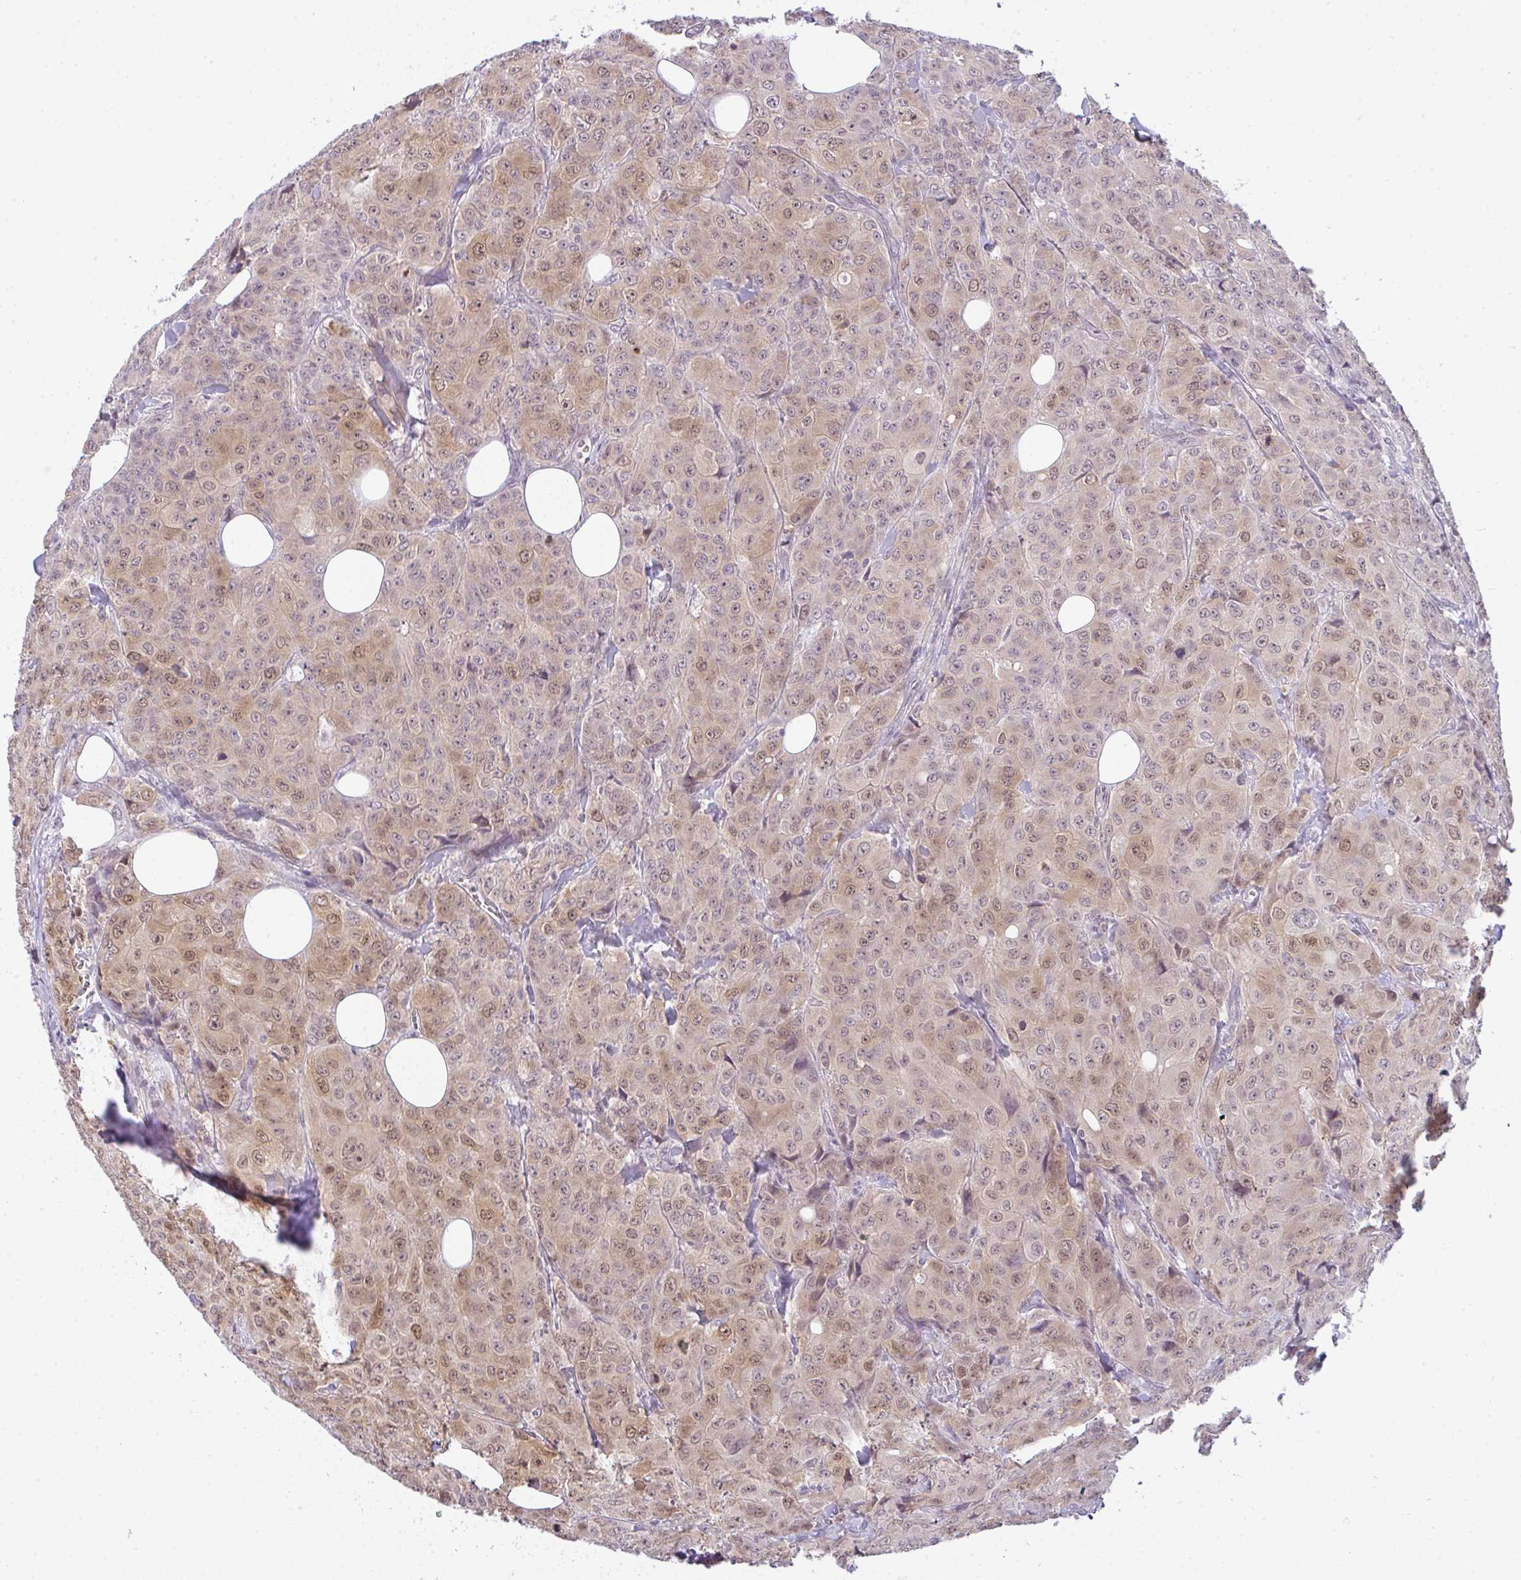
{"staining": {"intensity": "weak", "quantity": "25%-75%", "location": "nuclear"}, "tissue": "breast cancer", "cell_type": "Tumor cells", "image_type": "cancer", "snomed": [{"axis": "morphology", "description": "Duct carcinoma"}, {"axis": "topography", "description": "Breast"}], "caption": "Immunohistochemistry of human breast cancer reveals low levels of weak nuclear staining in approximately 25%-75% of tumor cells.", "gene": "CSE1L", "patient": {"sex": "female", "age": 43}}